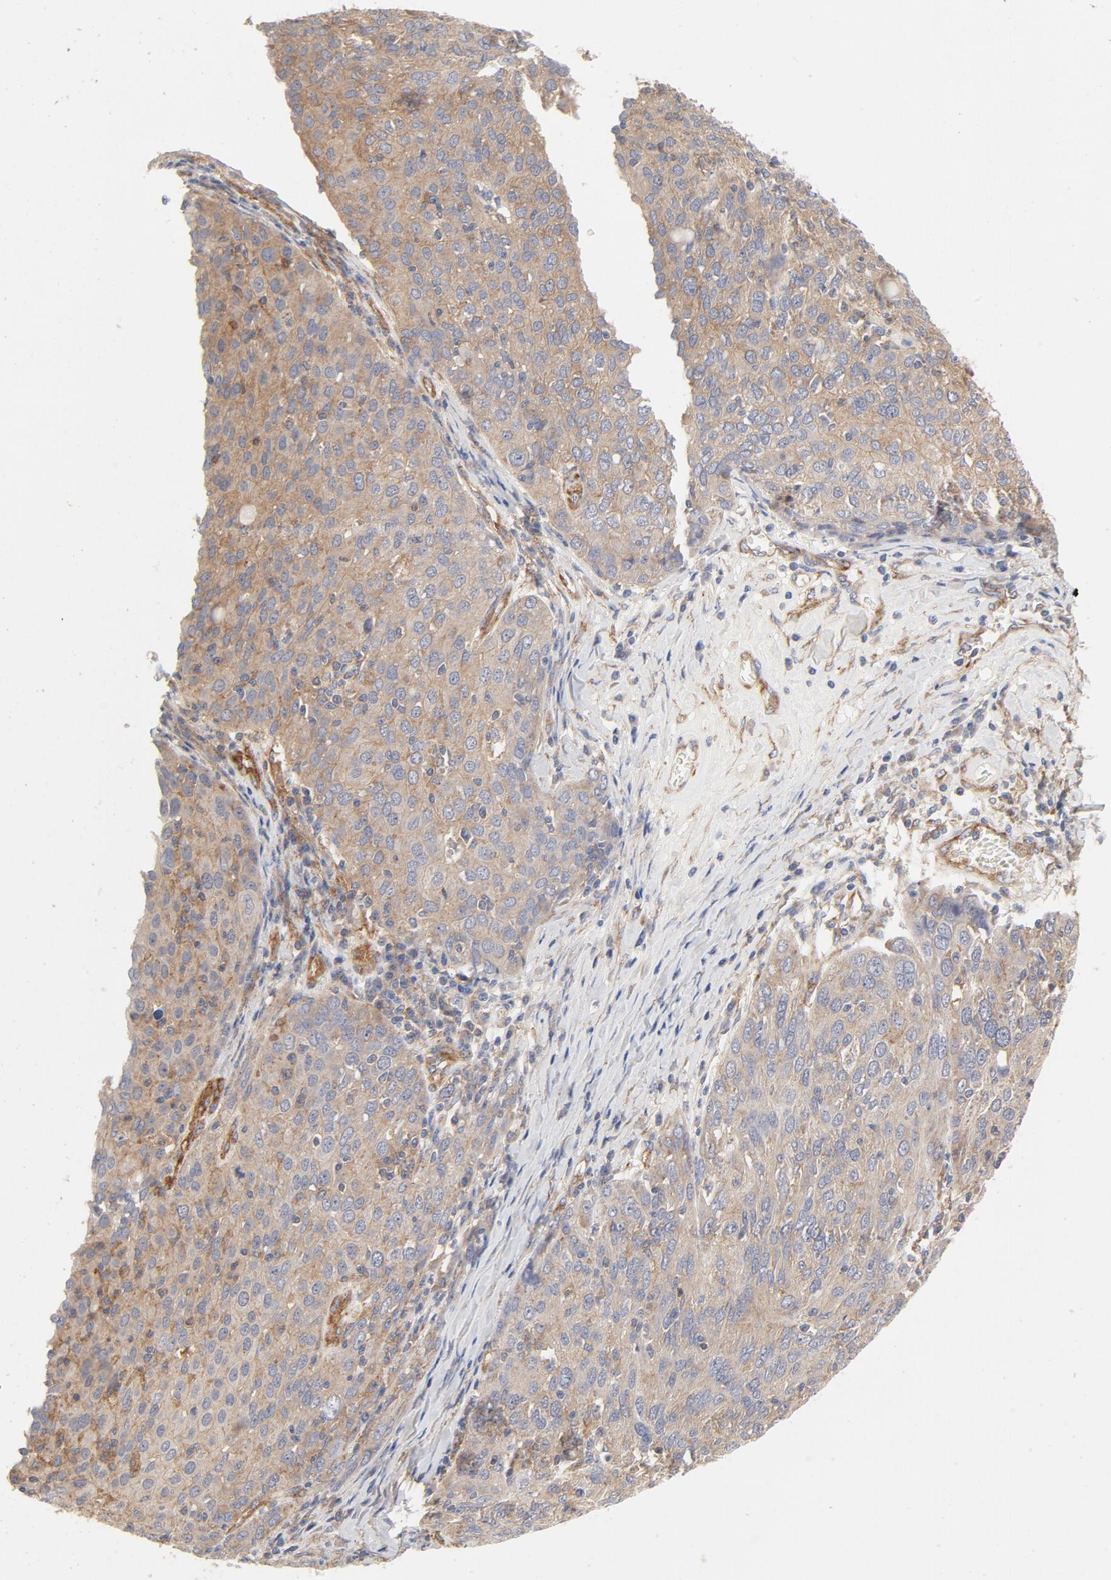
{"staining": {"intensity": "moderate", "quantity": ">75%", "location": "cytoplasmic/membranous"}, "tissue": "ovarian cancer", "cell_type": "Tumor cells", "image_type": "cancer", "snomed": [{"axis": "morphology", "description": "Carcinoma, endometroid"}, {"axis": "topography", "description": "Ovary"}], "caption": "The micrograph reveals staining of ovarian cancer, revealing moderate cytoplasmic/membranous protein expression (brown color) within tumor cells. (IHC, brightfield microscopy, high magnification).", "gene": "AP2A1", "patient": {"sex": "female", "age": 50}}